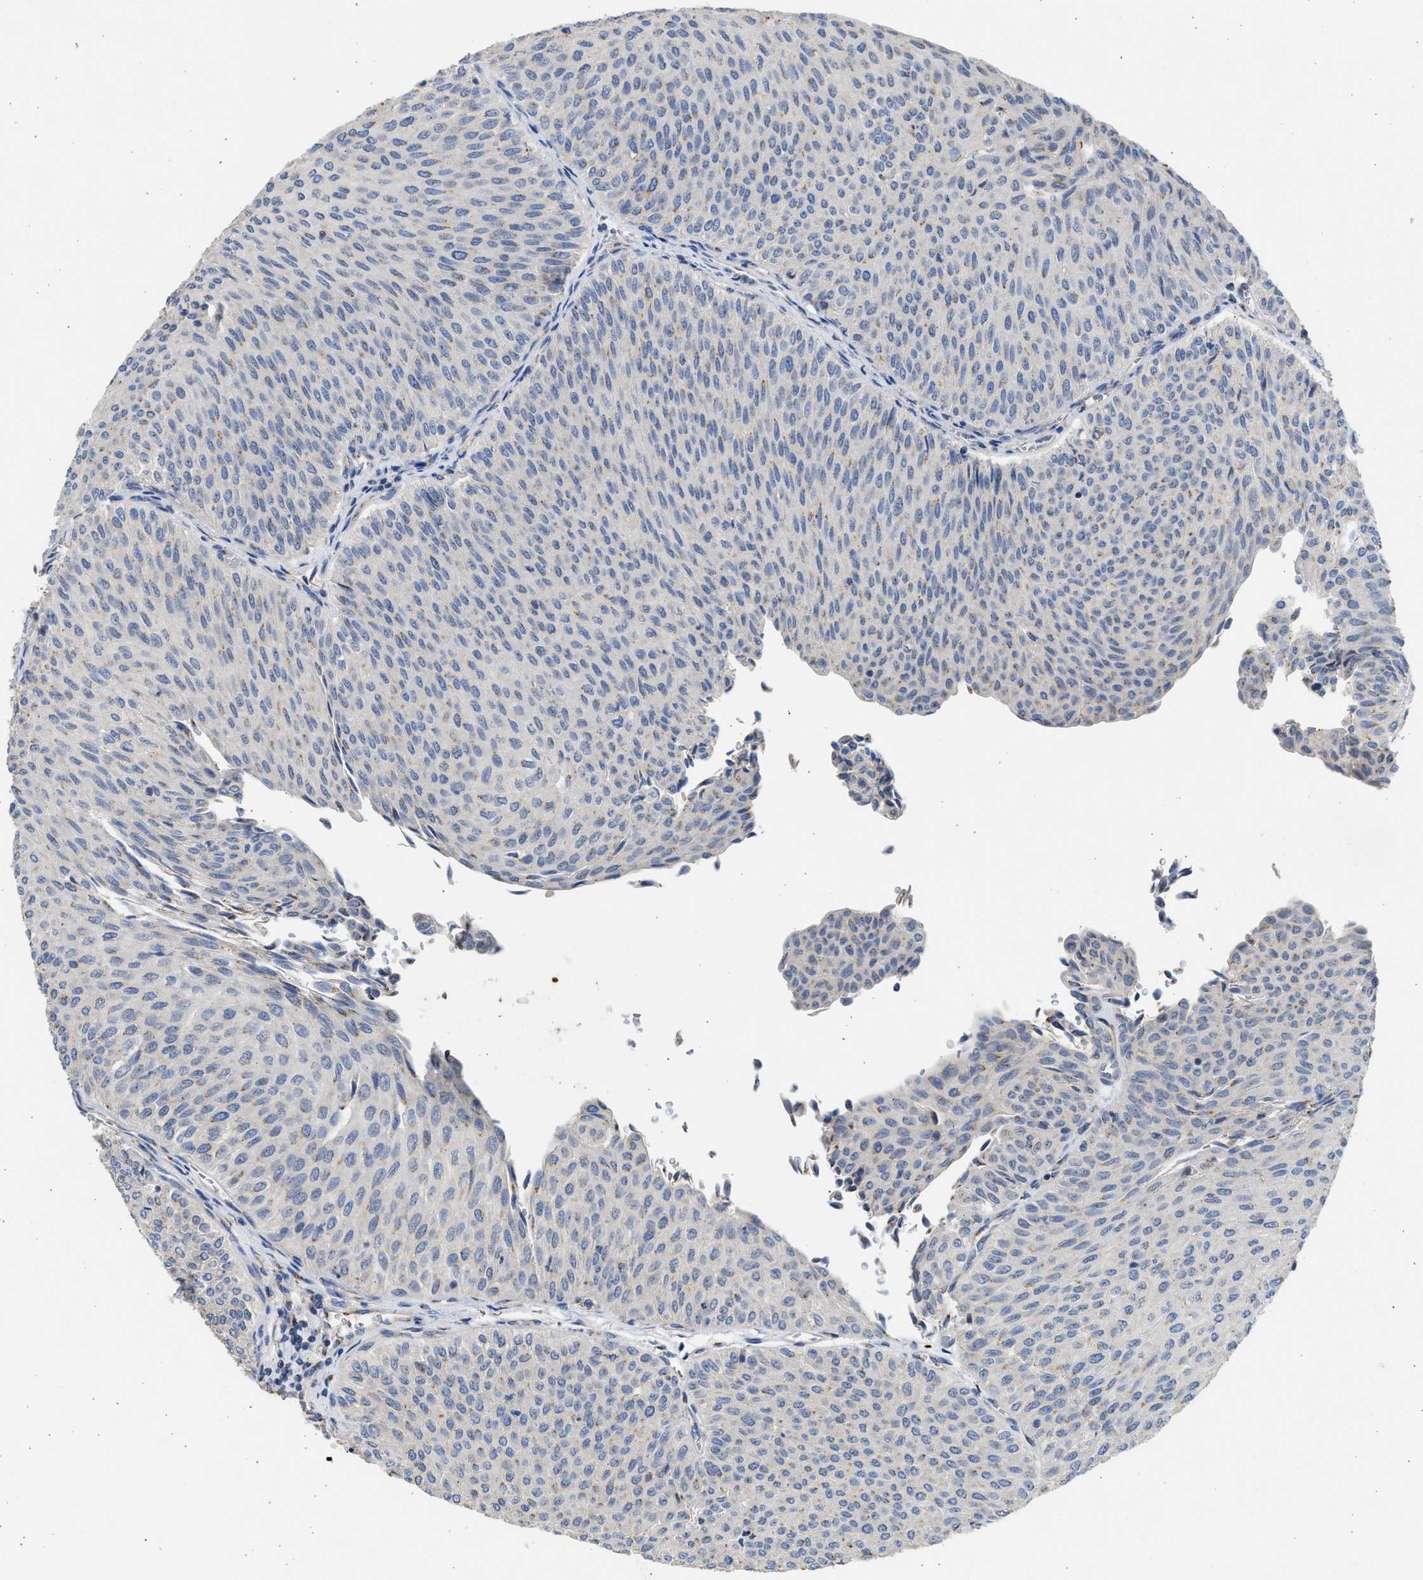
{"staining": {"intensity": "weak", "quantity": "<25%", "location": "cytoplasmic/membranous"}, "tissue": "urothelial cancer", "cell_type": "Tumor cells", "image_type": "cancer", "snomed": [{"axis": "morphology", "description": "Urothelial carcinoma, Low grade"}, {"axis": "topography", "description": "Urinary bladder"}], "caption": "Tumor cells are negative for protein expression in human urothelial cancer. (DAB (3,3'-diaminobenzidine) immunohistochemistry (IHC) visualized using brightfield microscopy, high magnification).", "gene": "IPO8", "patient": {"sex": "male", "age": 78}}